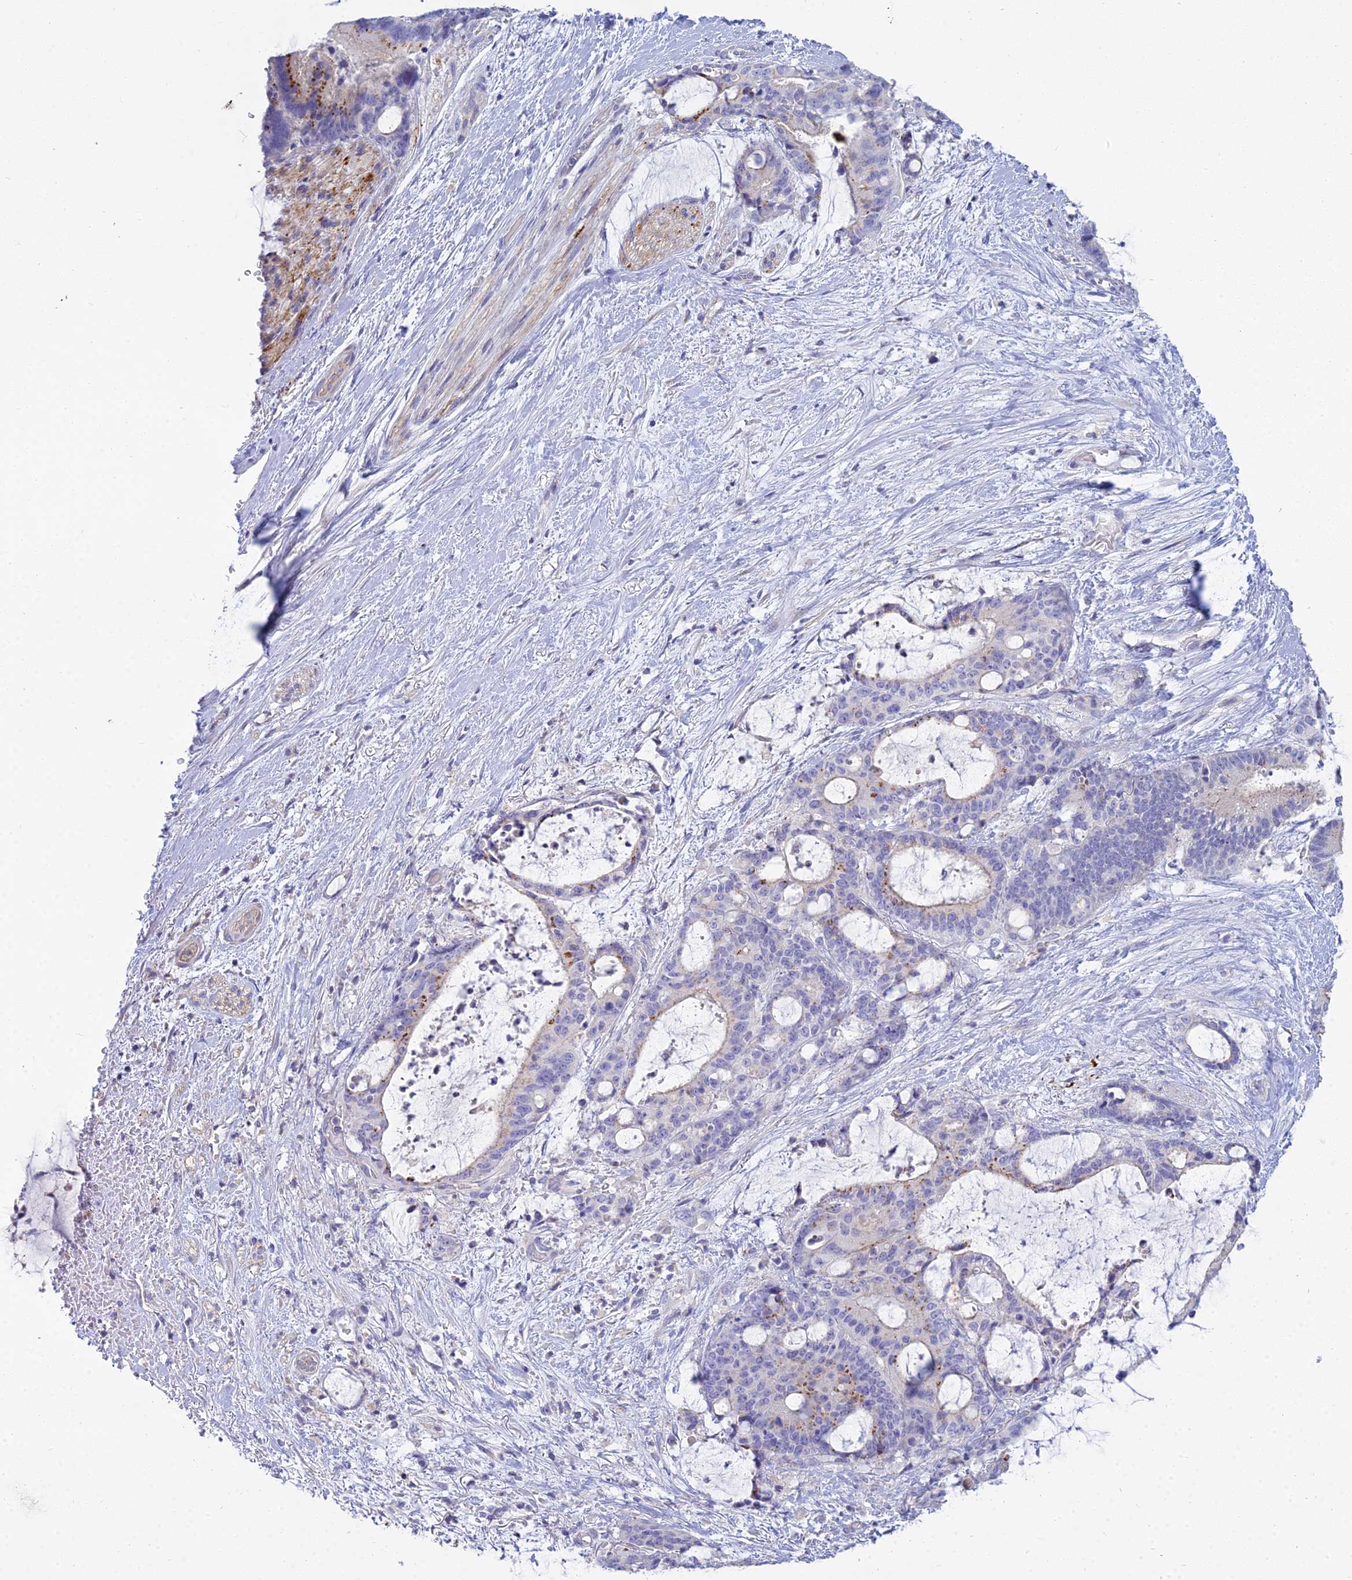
{"staining": {"intensity": "moderate", "quantity": "<25%", "location": "cytoplasmic/membranous"}, "tissue": "liver cancer", "cell_type": "Tumor cells", "image_type": "cancer", "snomed": [{"axis": "morphology", "description": "Normal tissue, NOS"}, {"axis": "morphology", "description": "Cholangiocarcinoma"}, {"axis": "topography", "description": "Liver"}, {"axis": "topography", "description": "Peripheral nerve tissue"}], "caption": "Liver cancer stained for a protein demonstrates moderate cytoplasmic/membranous positivity in tumor cells.", "gene": "SMIM24", "patient": {"sex": "female", "age": 73}}